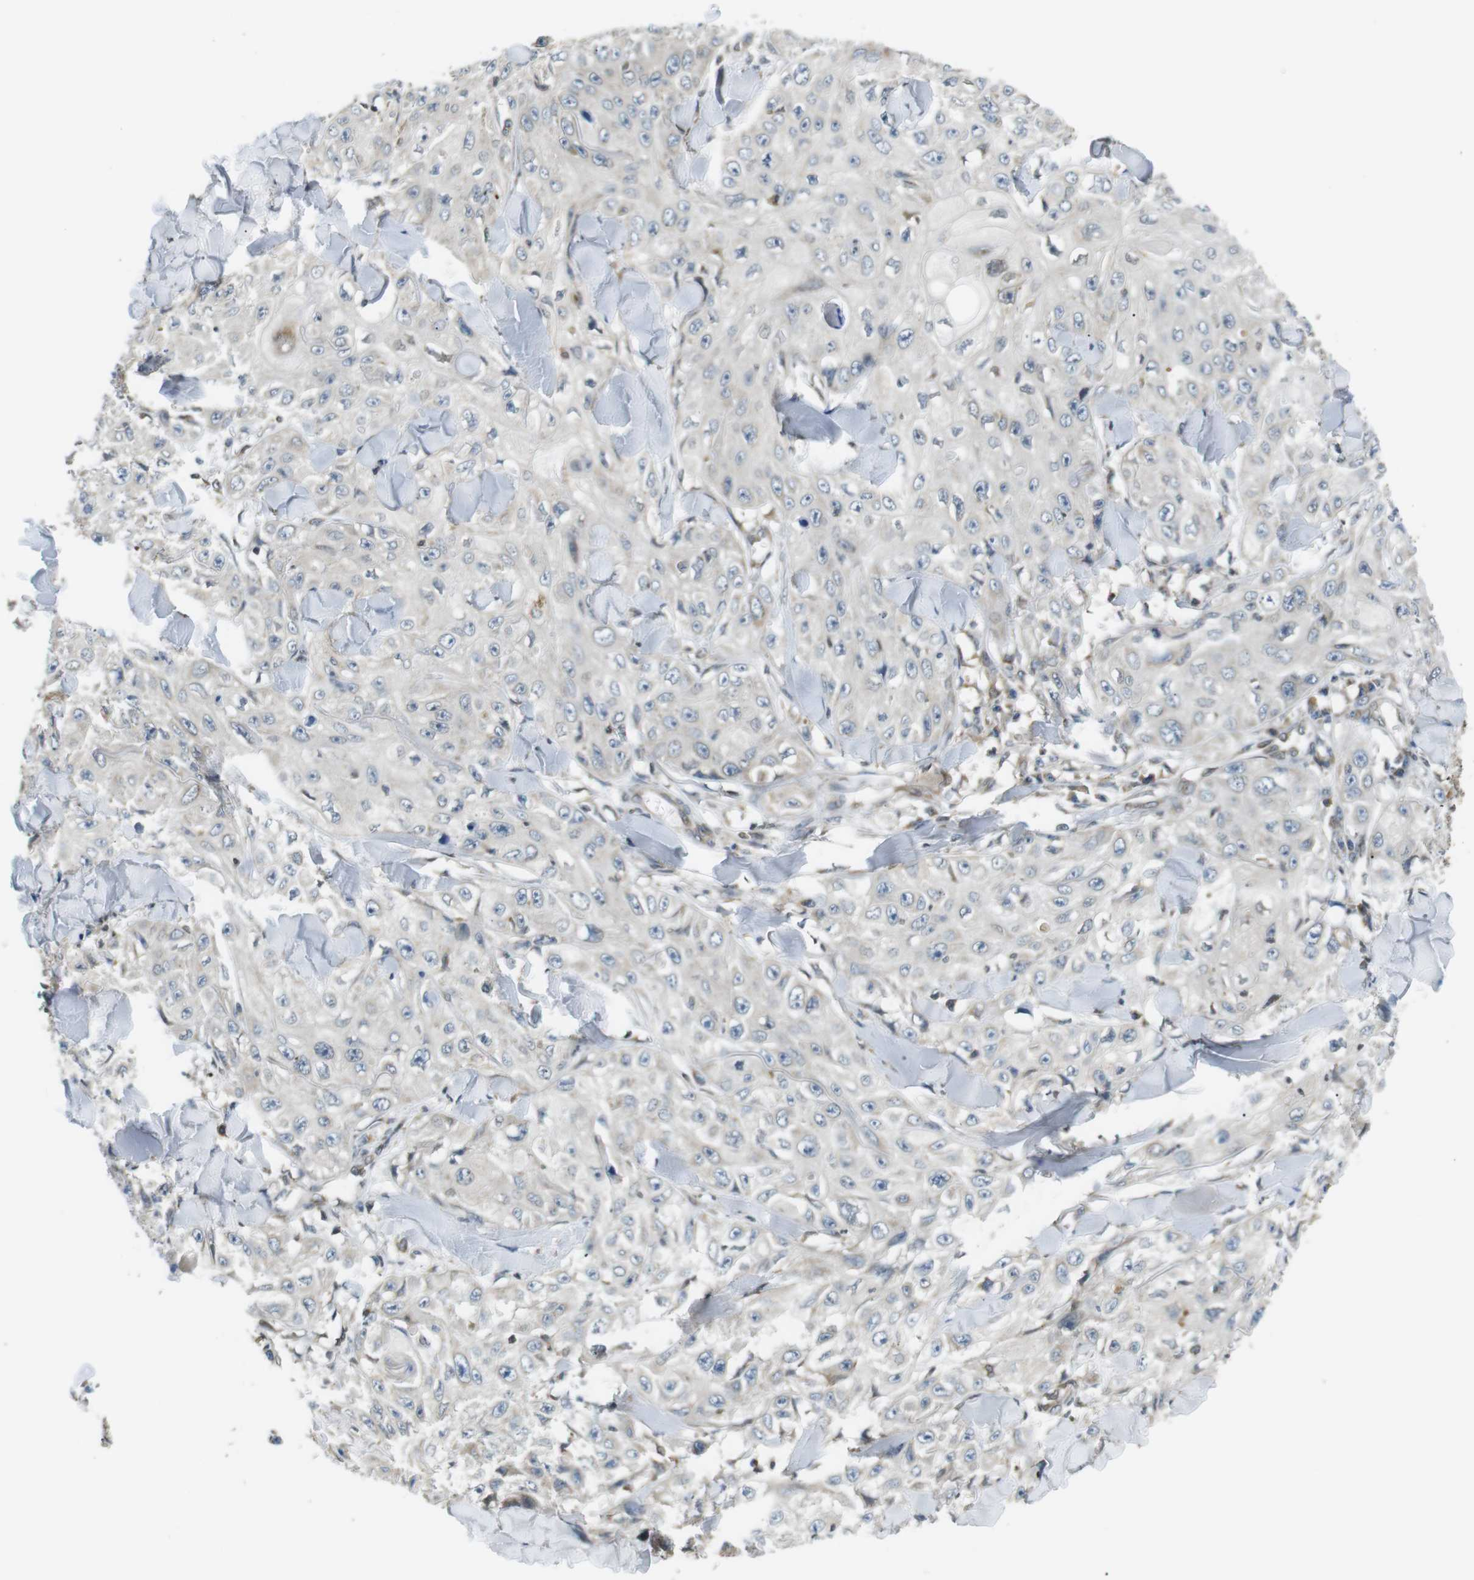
{"staining": {"intensity": "negative", "quantity": "none", "location": "none"}, "tissue": "skin cancer", "cell_type": "Tumor cells", "image_type": "cancer", "snomed": [{"axis": "morphology", "description": "Squamous cell carcinoma, NOS"}, {"axis": "topography", "description": "Skin"}], "caption": "Immunohistochemistry image of skin cancer stained for a protein (brown), which shows no positivity in tumor cells. The staining is performed using DAB brown chromogen with nuclei counter-stained in using hematoxylin.", "gene": "TMX4", "patient": {"sex": "male", "age": 86}}